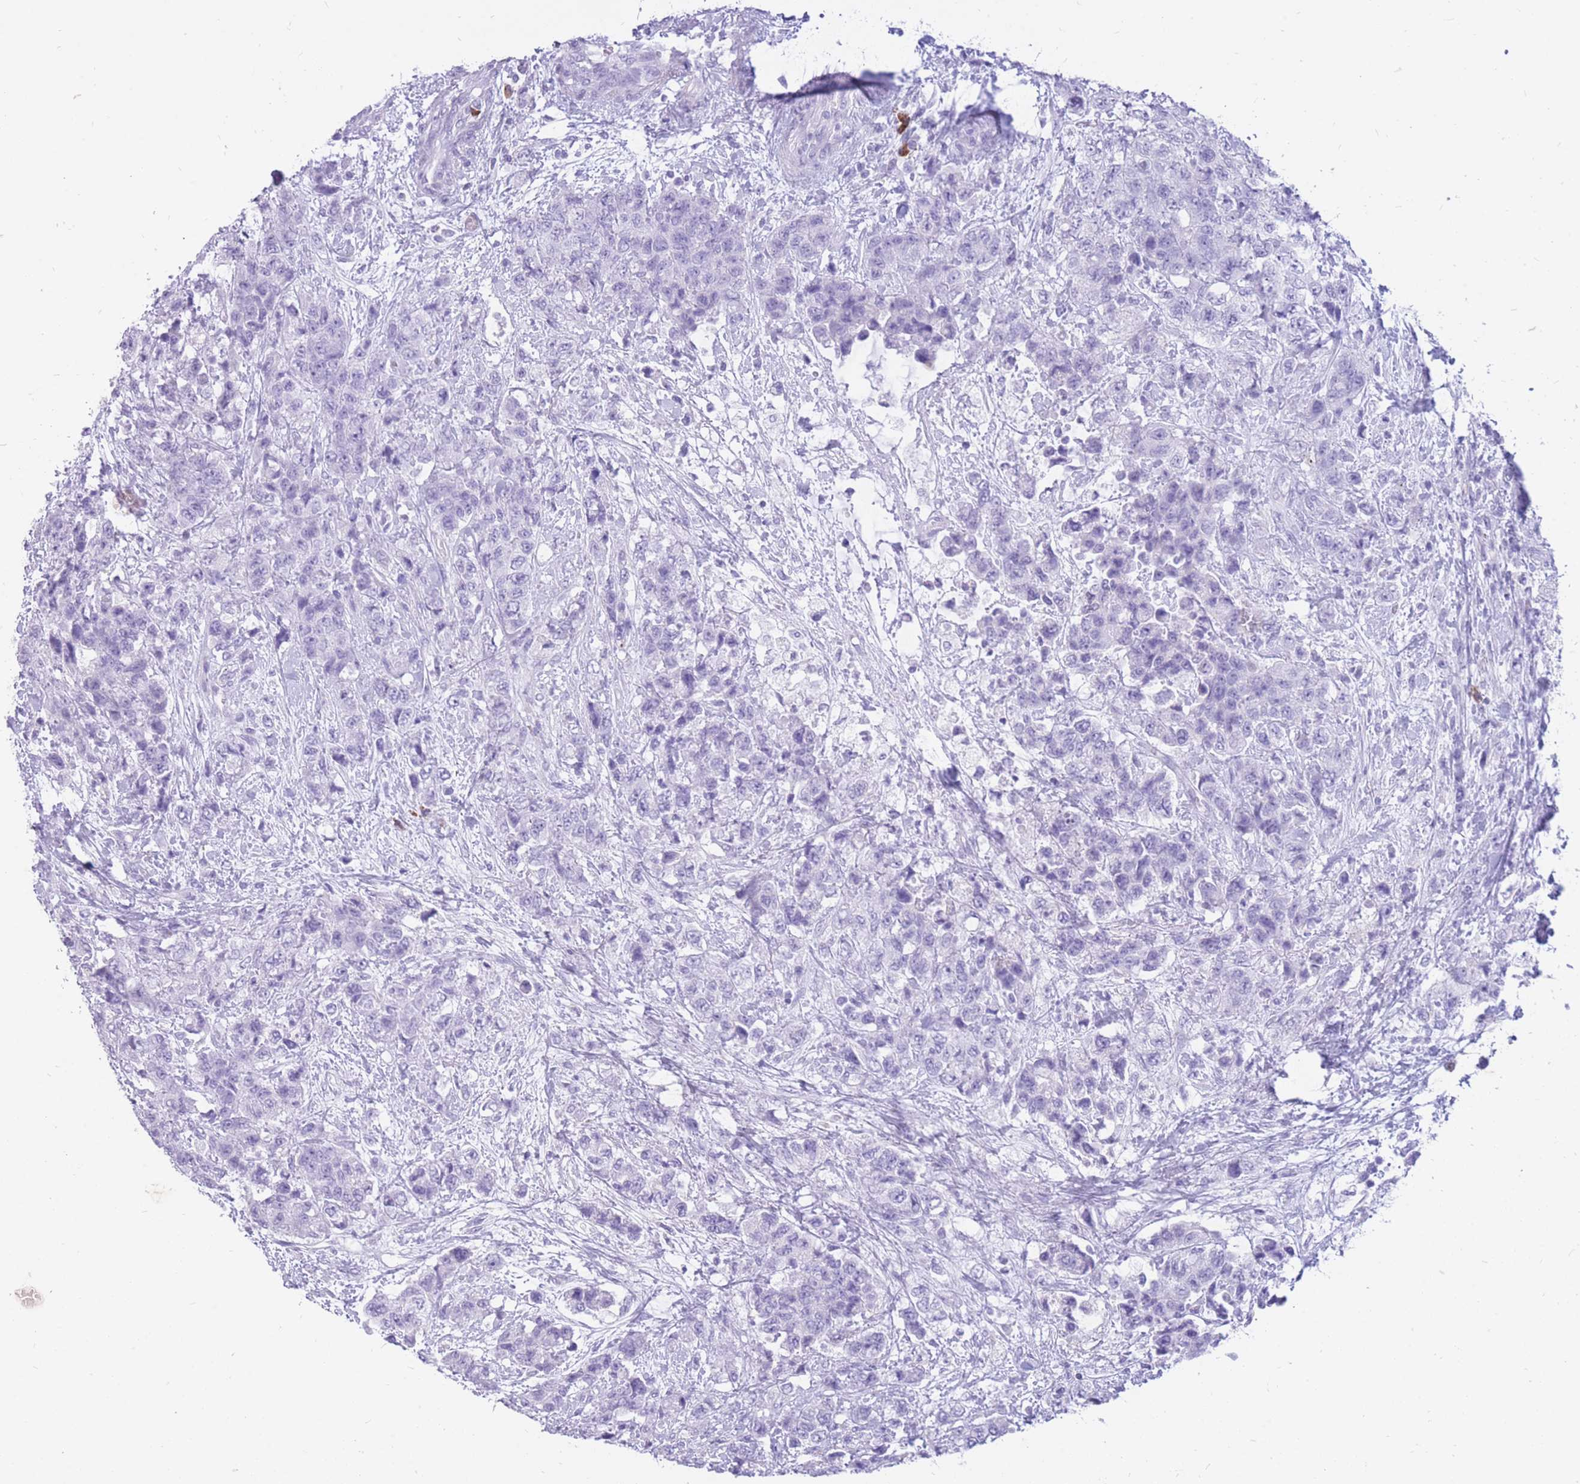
{"staining": {"intensity": "negative", "quantity": "none", "location": "none"}, "tissue": "urothelial cancer", "cell_type": "Tumor cells", "image_type": "cancer", "snomed": [{"axis": "morphology", "description": "Urothelial carcinoma, High grade"}, {"axis": "topography", "description": "Urinary bladder"}], "caption": "DAB (3,3'-diaminobenzidine) immunohistochemical staining of human high-grade urothelial carcinoma demonstrates no significant staining in tumor cells.", "gene": "ZFP37", "patient": {"sex": "female", "age": 78}}